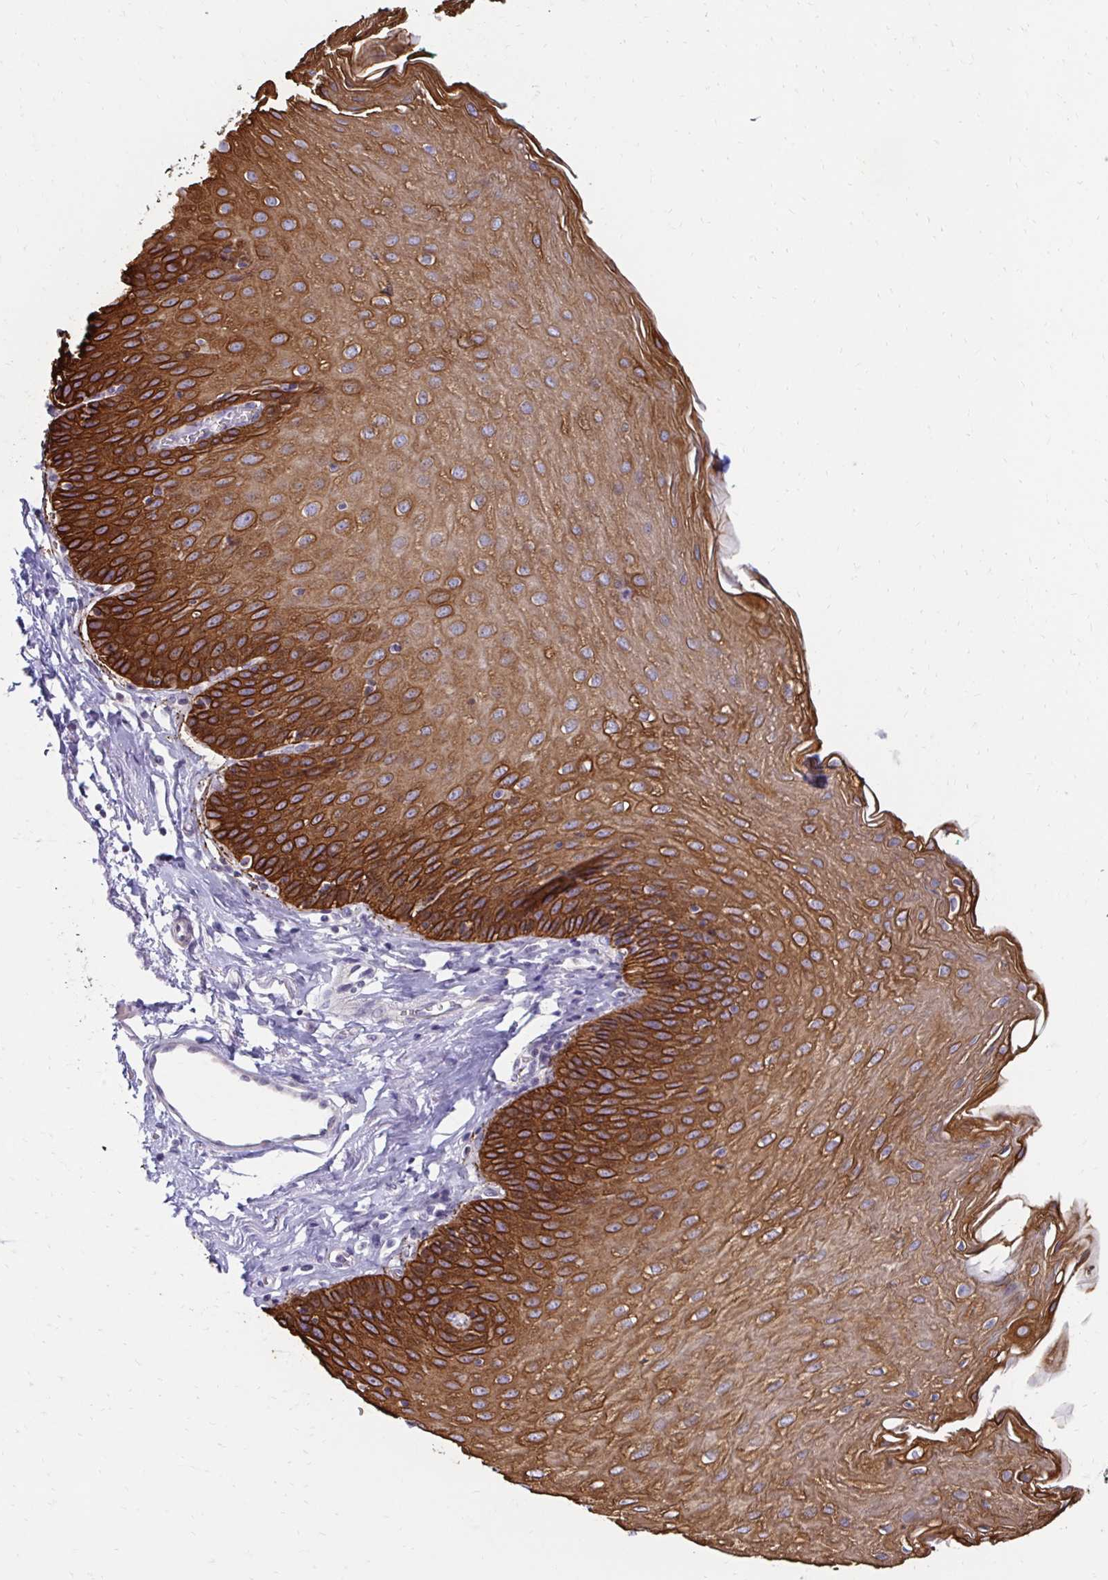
{"staining": {"intensity": "strong", "quantity": ">75%", "location": "cytoplasmic/membranous"}, "tissue": "esophagus", "cell_type": "Squamous epithelial cells", "image_type": "normal", "snomed": [{"axis": "morphology", "description": "Normal tissue, NOS"}, {"axis": "topography", "description": "Esophagus"}], "caption": "A high-resolution photomicrograph shows IHC staining of benign esophagus, which displays strong cytoplasmic/membranous expression in approximately >75% of squamous epithelial cells.", "gene": "C1QTNF2", "patient": {"sex": "female", "age": 81}}